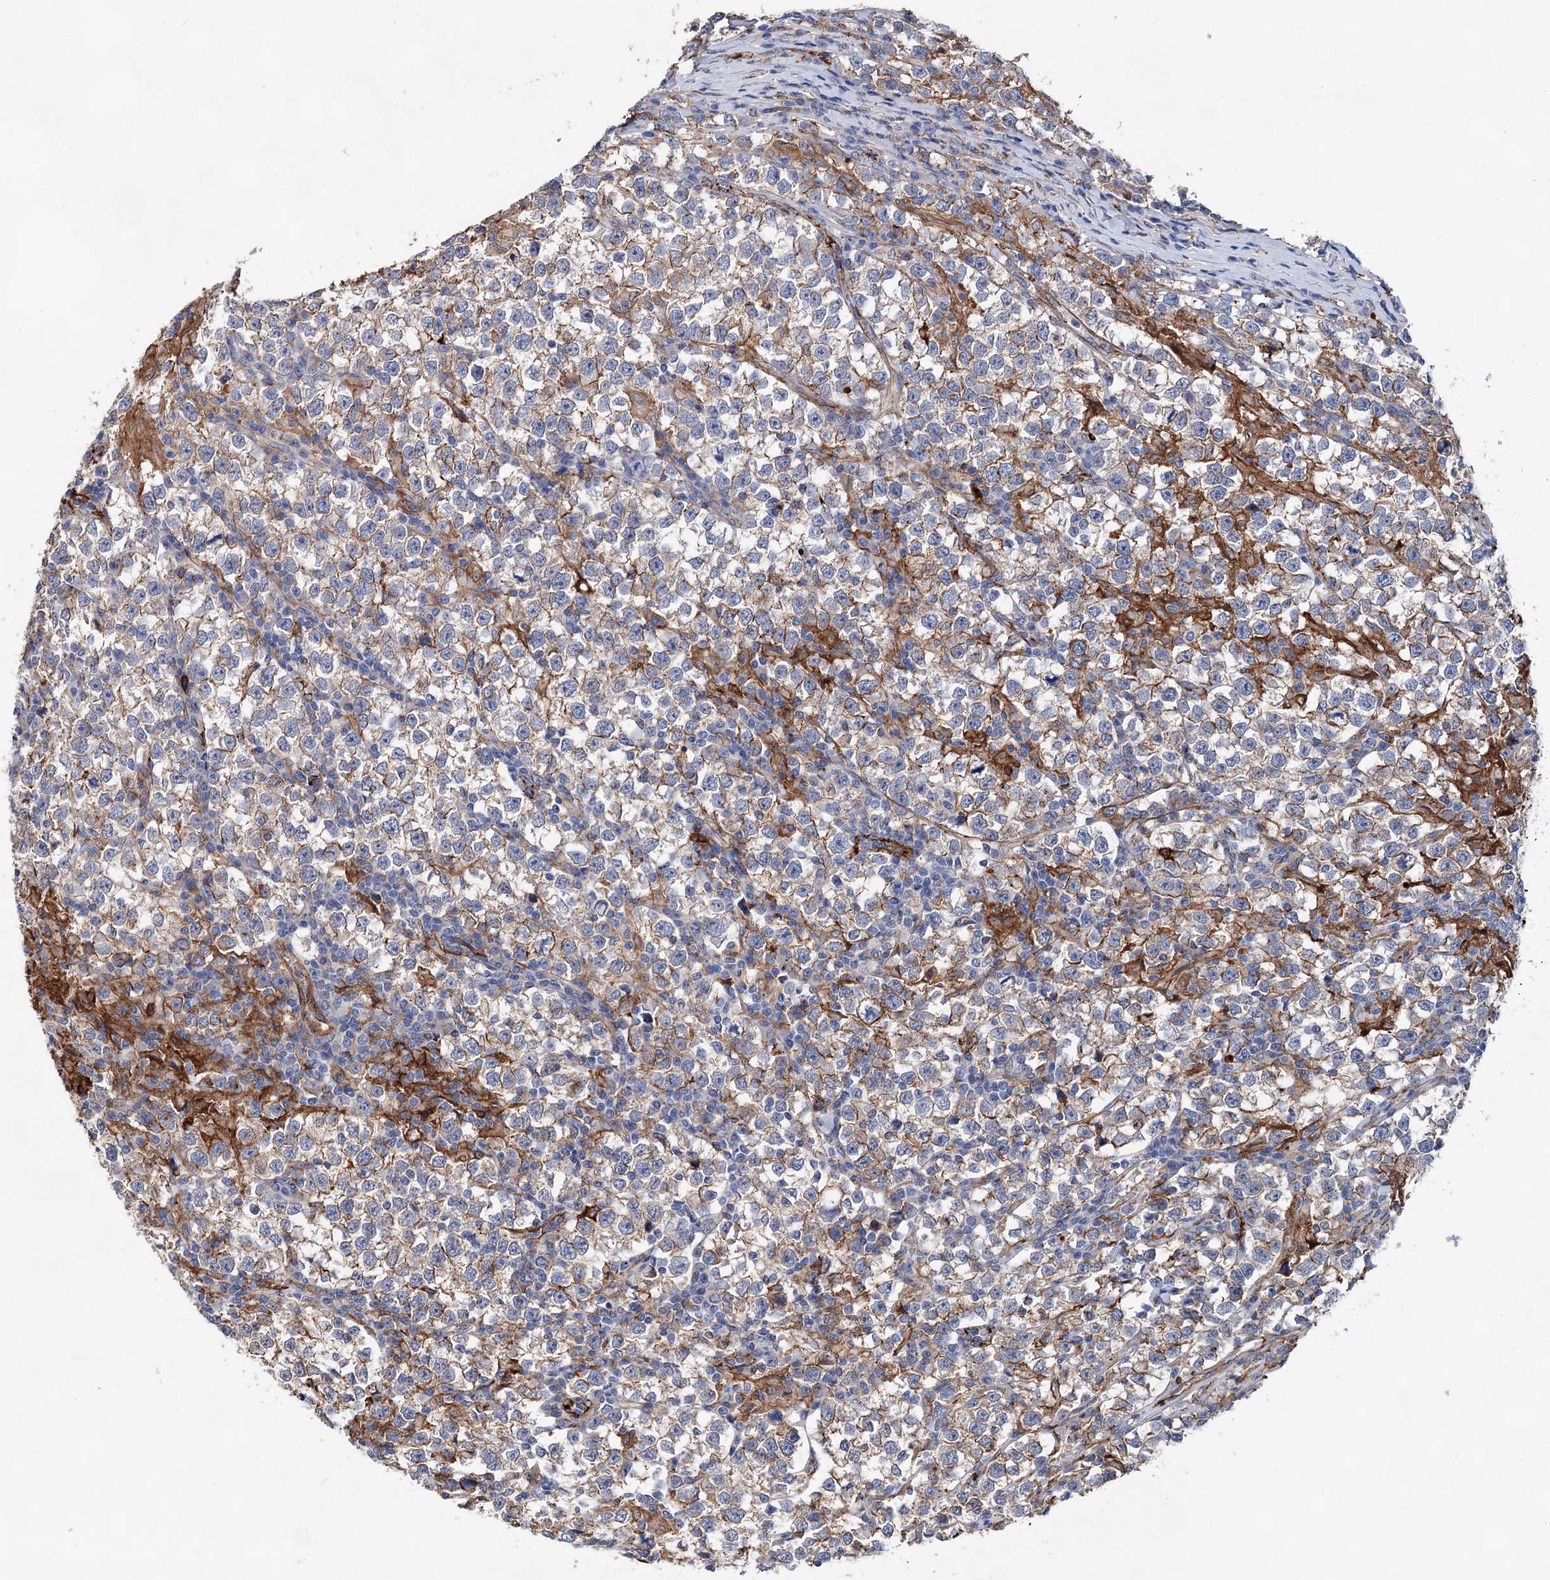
{"staining": {"intensity": "negative", "quantity": "none", "location": "none"}, "tissue": "testis cancer", "cell_type": "Tumor cells", "image_type": "cancer", "snomed": [{"axis": "morphology", "description": "Normal tissue, NOS"}, {"axis": "morphology", "description": "Seminoma, NOS"}, {"axis": "topography", "description": "Testis"}], "caption": "This is a image of immunohistochemistry (IHC) staining of testis seminoma, which shows no expression in tumor cells.", "gene": "TMTC3", "patient": {"sex": "male", "age": 43}}